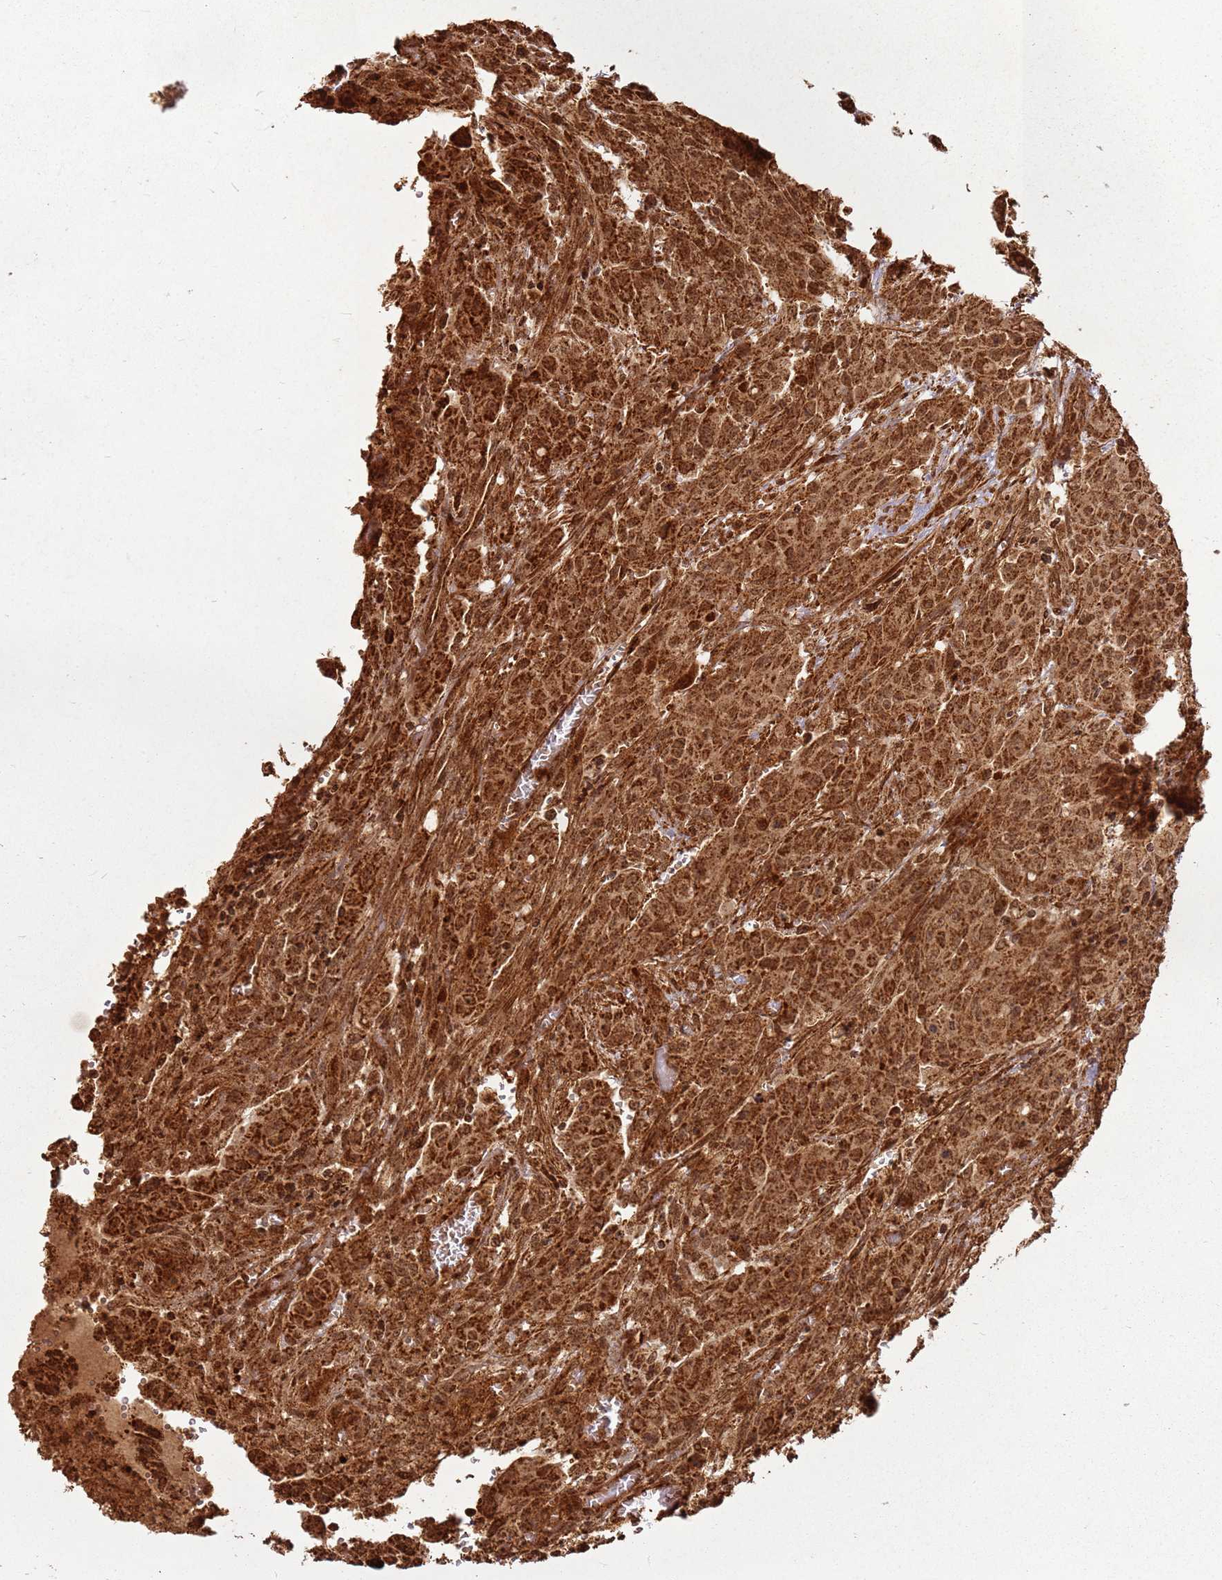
{"staining": {"intensity": "strong", "quantity": ">75%", "location": "cytoplasmic/membranous"}, "tissue": "colorectal cancer", "cell_type": "Tumor cells", "image_type": "cancer", "snomed": [{"axis": "morphology", "description": "Adenocarcinoma, NOS"}, {"axis": "topography", "description": "Colon"}], "caption": "A micrograph of adenocarcinoma (colorectal) stained for a protein displays strong cytoplasmic/membranous brown staining in tumor cells.", "gene": "MRPS6", "patient": {"sex": "male", "age": 62}}